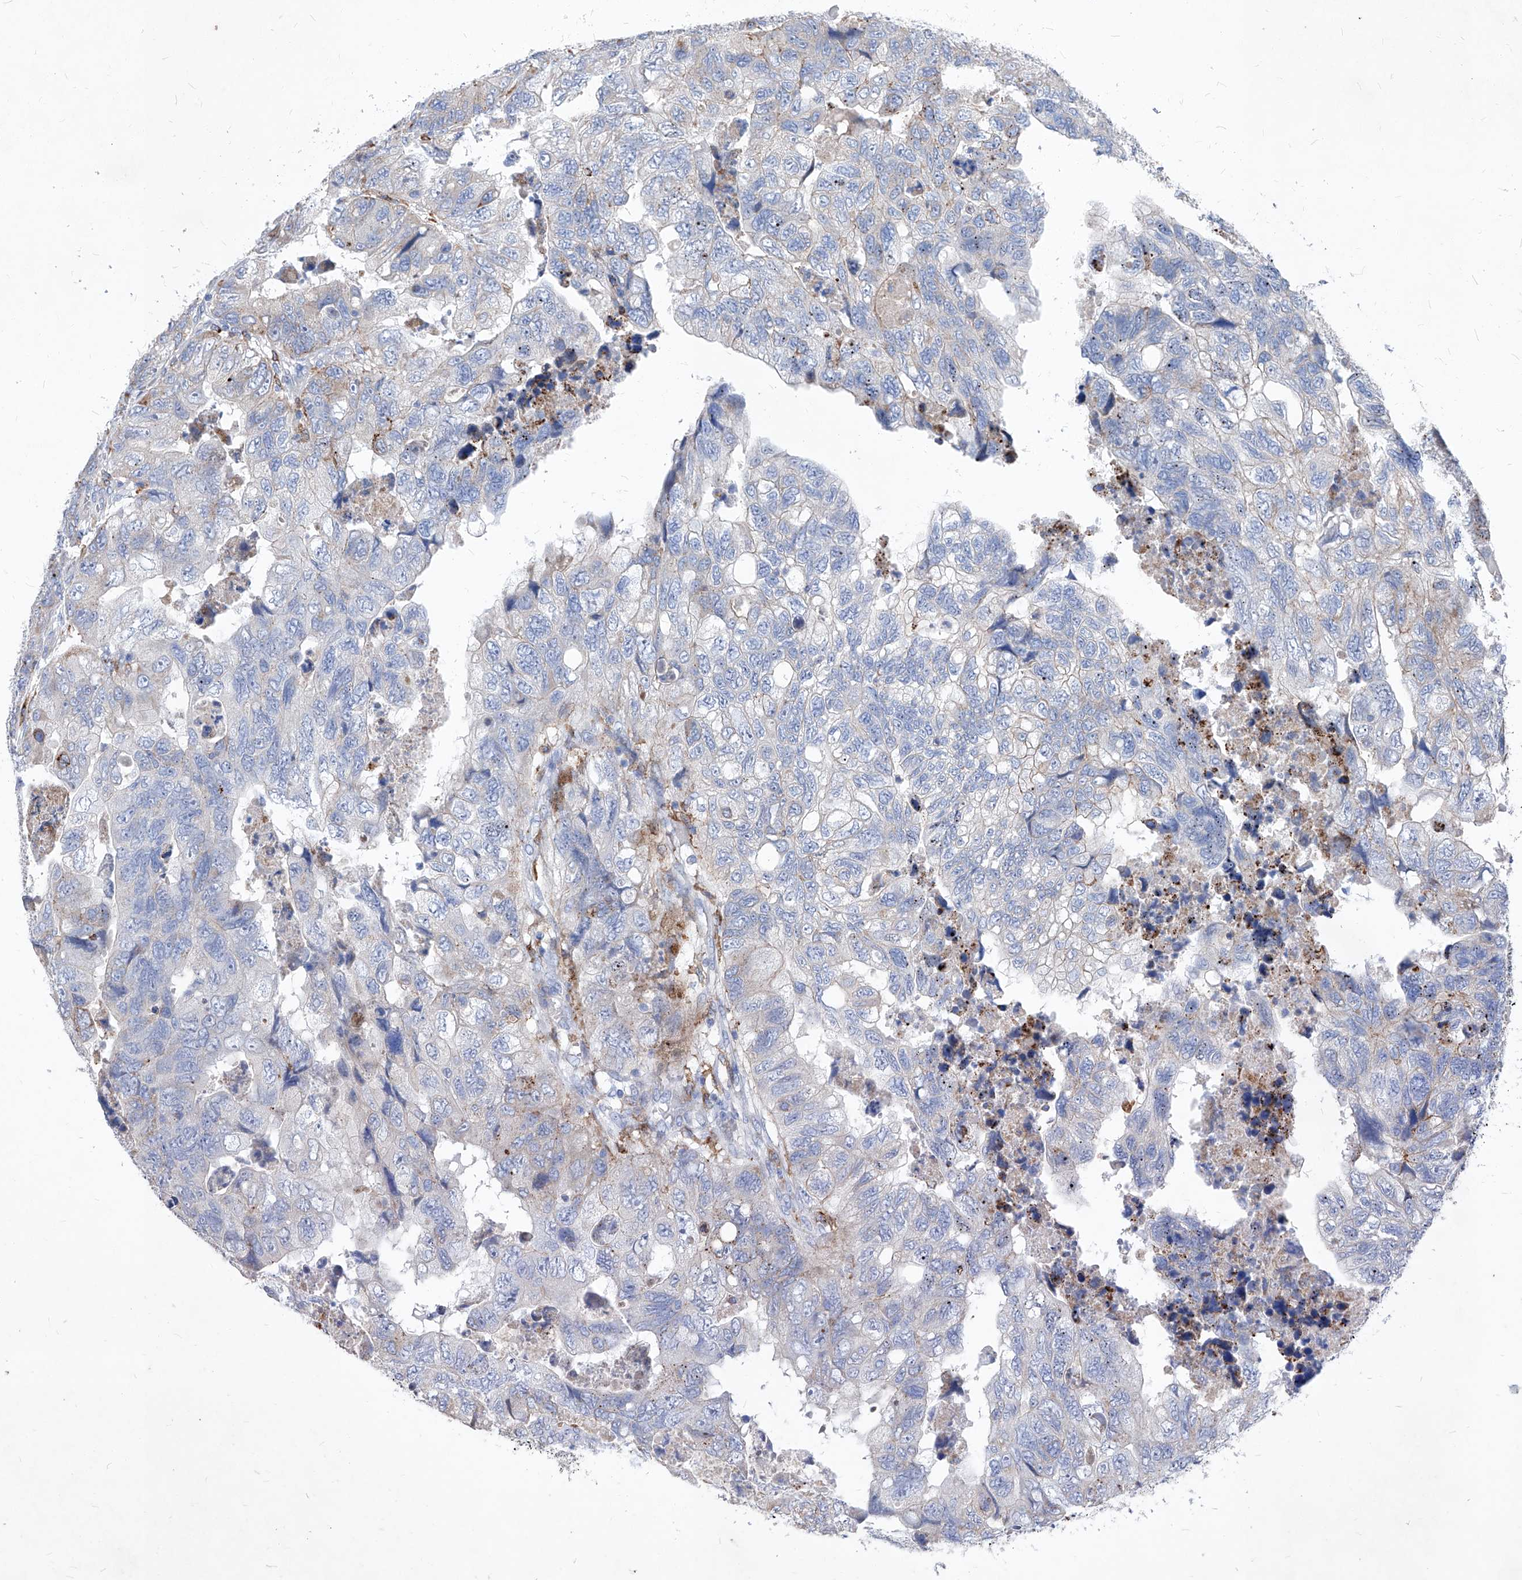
{"staining": {"intensity": "moderate", "quantity": "<25%", "location": "cytoplasmic/membranous"}, "tissue": "colorectal cancer", "cell_type": "Tumor cells", "image_type": "cancer", "snomed": [{"axis": "morphology", "description": "Adenocarcinoma, NOS"}, {"axis": "topography", "description": "Rectum"}], "caption": "Colorectal cancer (adenocarcinoma) stained for a protein (brown) displays moderate cytoplasmic/membranous positive expression in approximately <25% of tumor cells.", "gene": "UBOX5", "patient": {"sex": "male", "age": 63}}